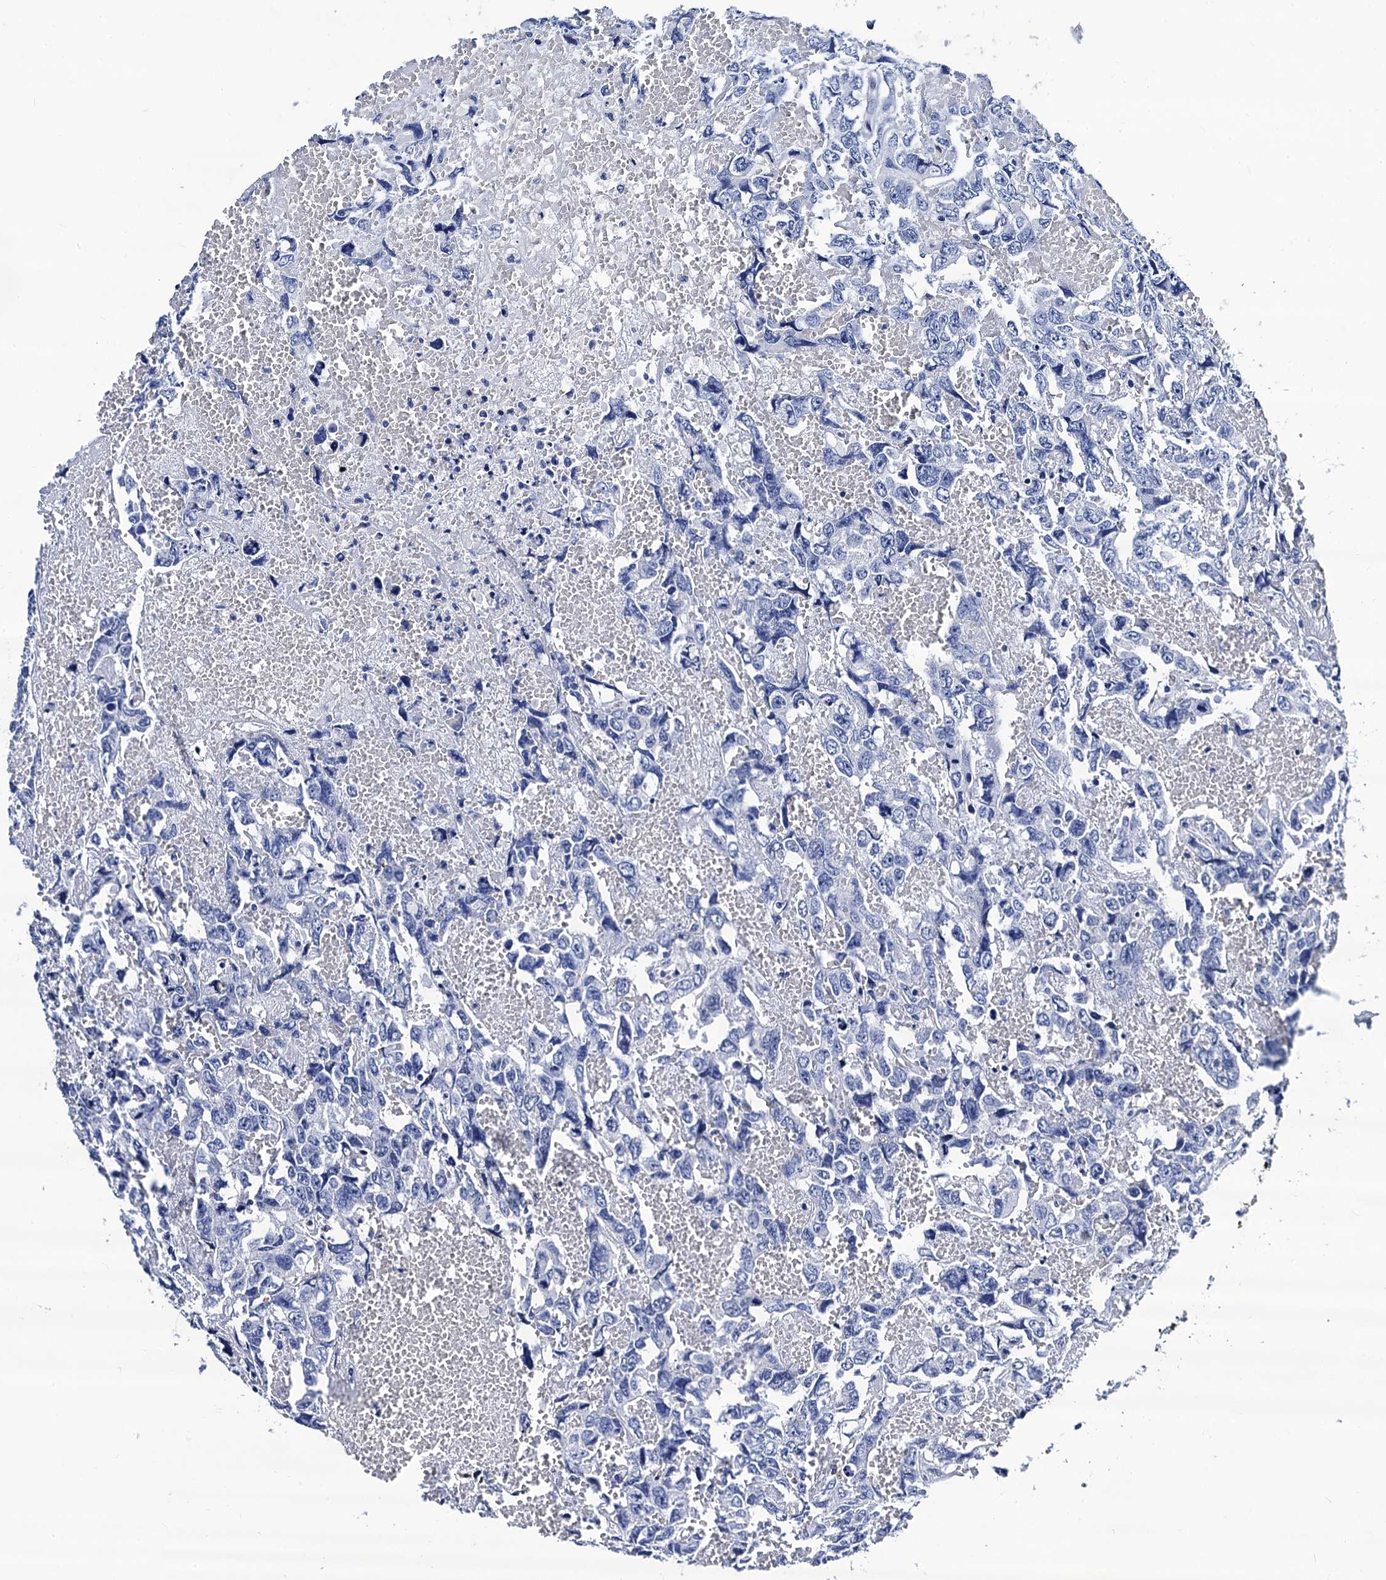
{"staining": {"intensity": "negative", "quantity": "none", "location": "none"}, "tissue": "testis cancer", "cell_type": "Tumor cells", "image_type": "cancer", "snomed": [{"axis": "morphology", "description": "Carcinoma, Embryonal, NOS"}, {"axis": "topography", "description": "Testis"}], "caption": "Tumor cells show no significant staining in testis cancer.", "gene": "LRRC30", "patient": {"sex": "male", "age": 45}}